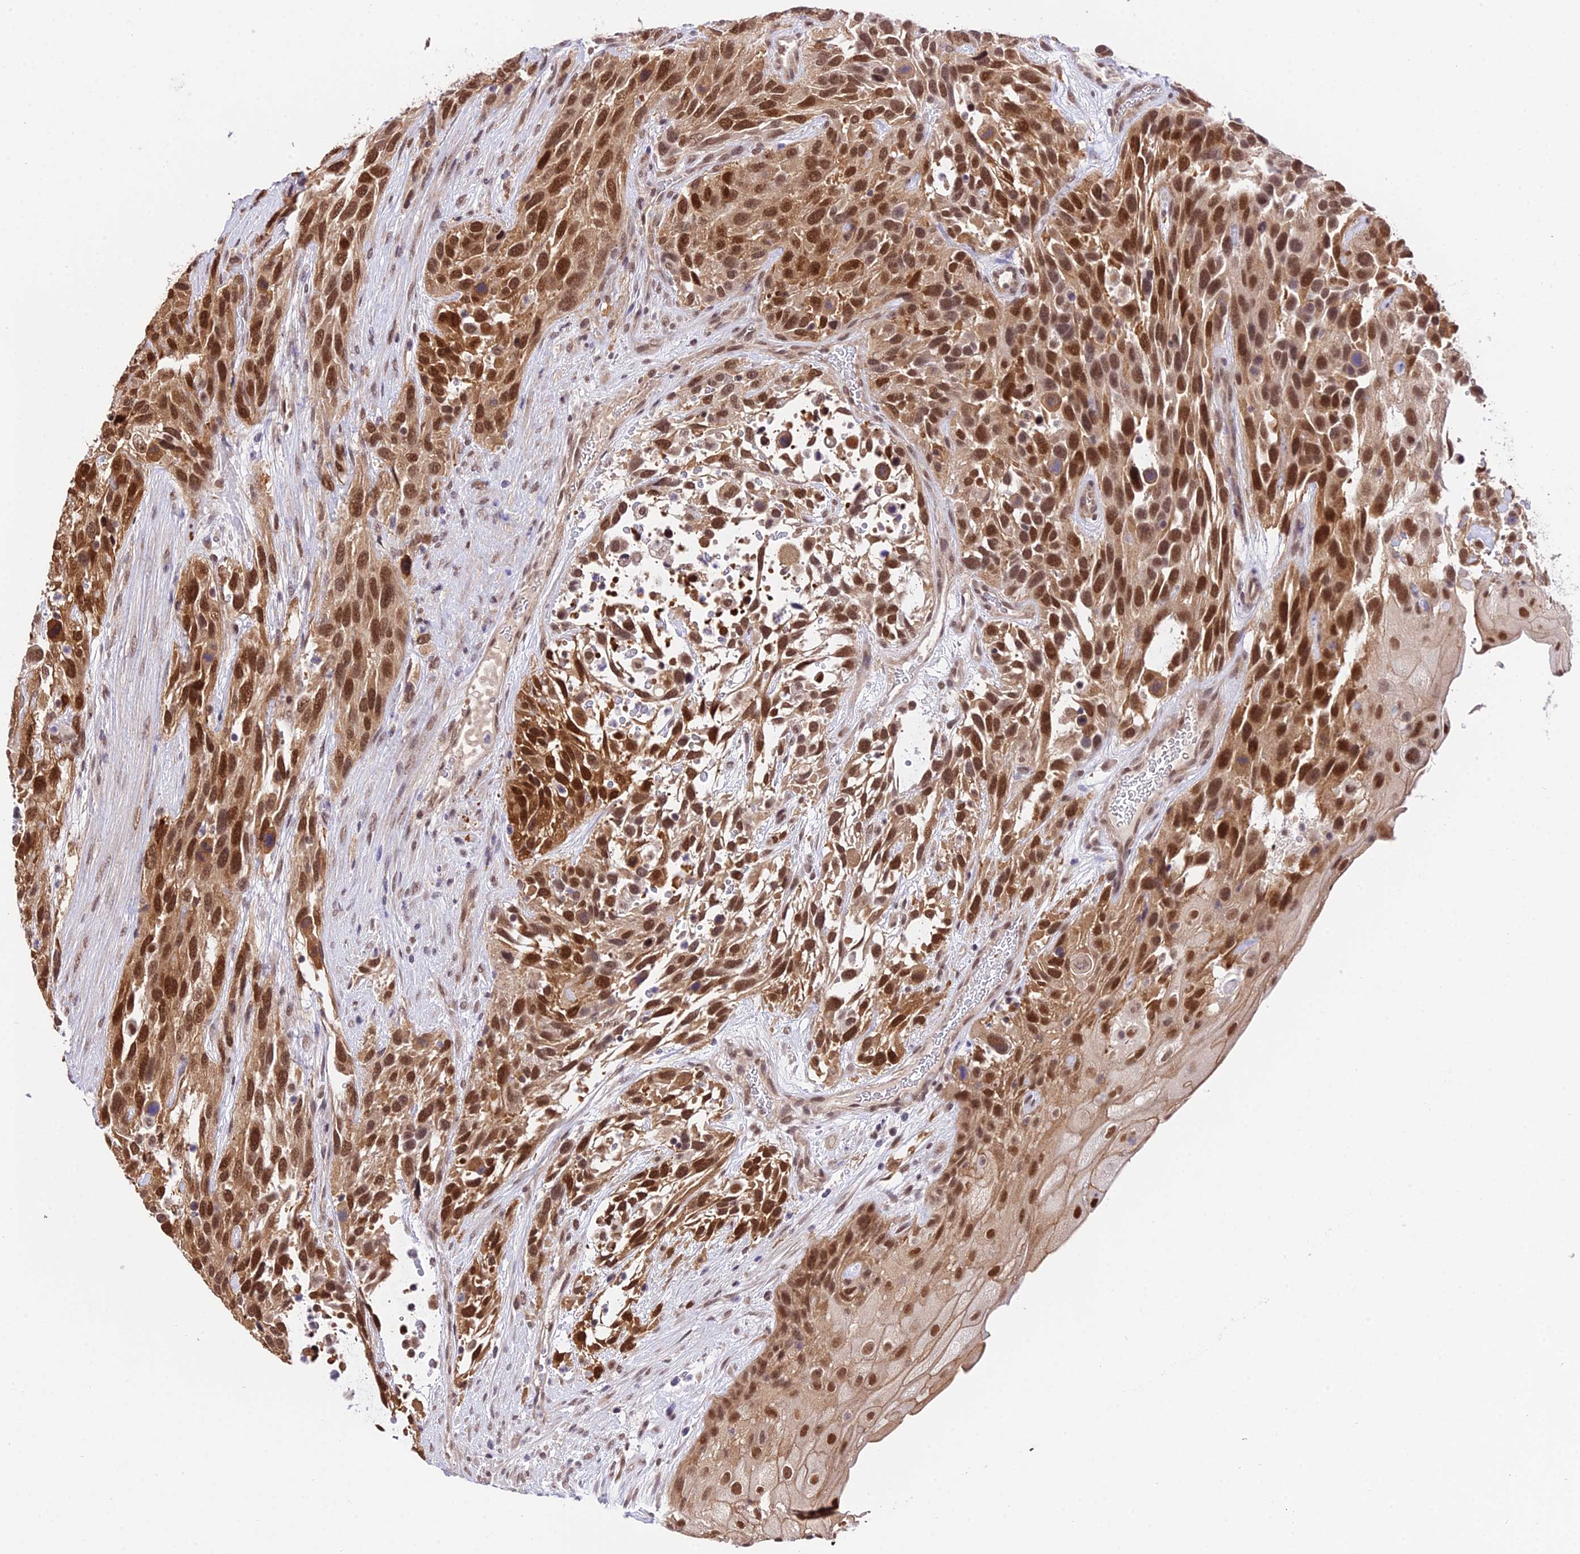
{"staining": {"intensity": "strong", "quantity": ">75%", "location": "nuclear"}, "tissue": "urothelial cancer", "cell_type": "Tumor cells", "image_type": "cancer", "snomed": [{"axis": "morphology", "description": "Urothelial carcinoma, High grade"}, {"axis": "topography", "description": "Urinary bladder"}], "caption": "The photomicrograph shows staining of urothelial carcinoma (high-grade), revealing strong nuclear protein expression (brown color) within tumor cells.", "gene": "POLR2I", "patient": {"sex": "female", "age": 70}}